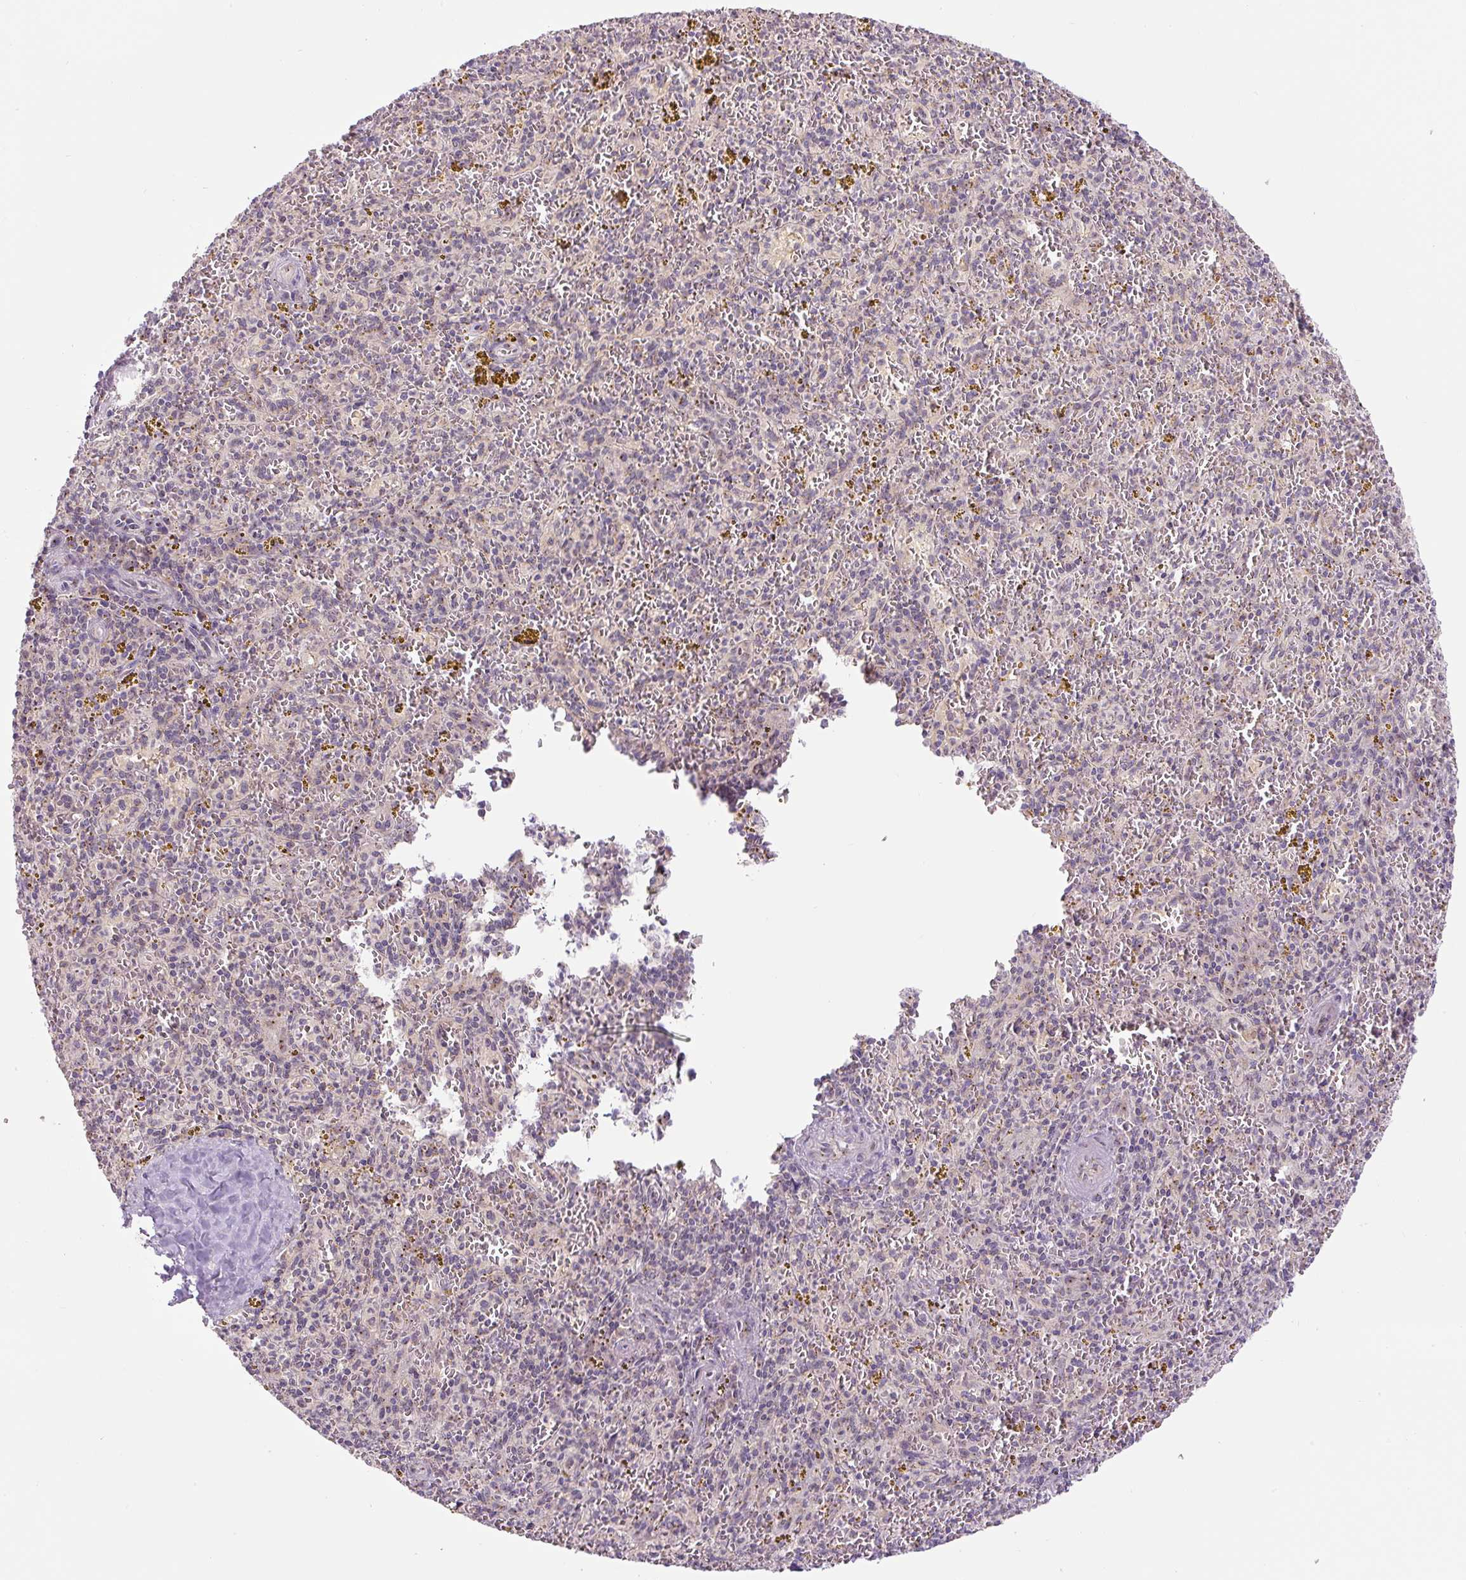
{"staining": {"intensity": "negative", "quantity": "none", "location": "none"}, "tissue": "spleen", "cell_type": "Cells in red pulp", "image_type": "normal", "snomed": [{"axis": "morphology", "description": "Normal tissue, NOS"}, {"axis": "topography", "description": "Spleen"}], "caption": "This photomicrograph is of benign spleen stained with IHC to label a protein in brown with the nuclei are counter-stained blue. There is no staining in cells in red pulp.", "gene": "PCM1", "patient": {"sex": "male", "age": 57}}